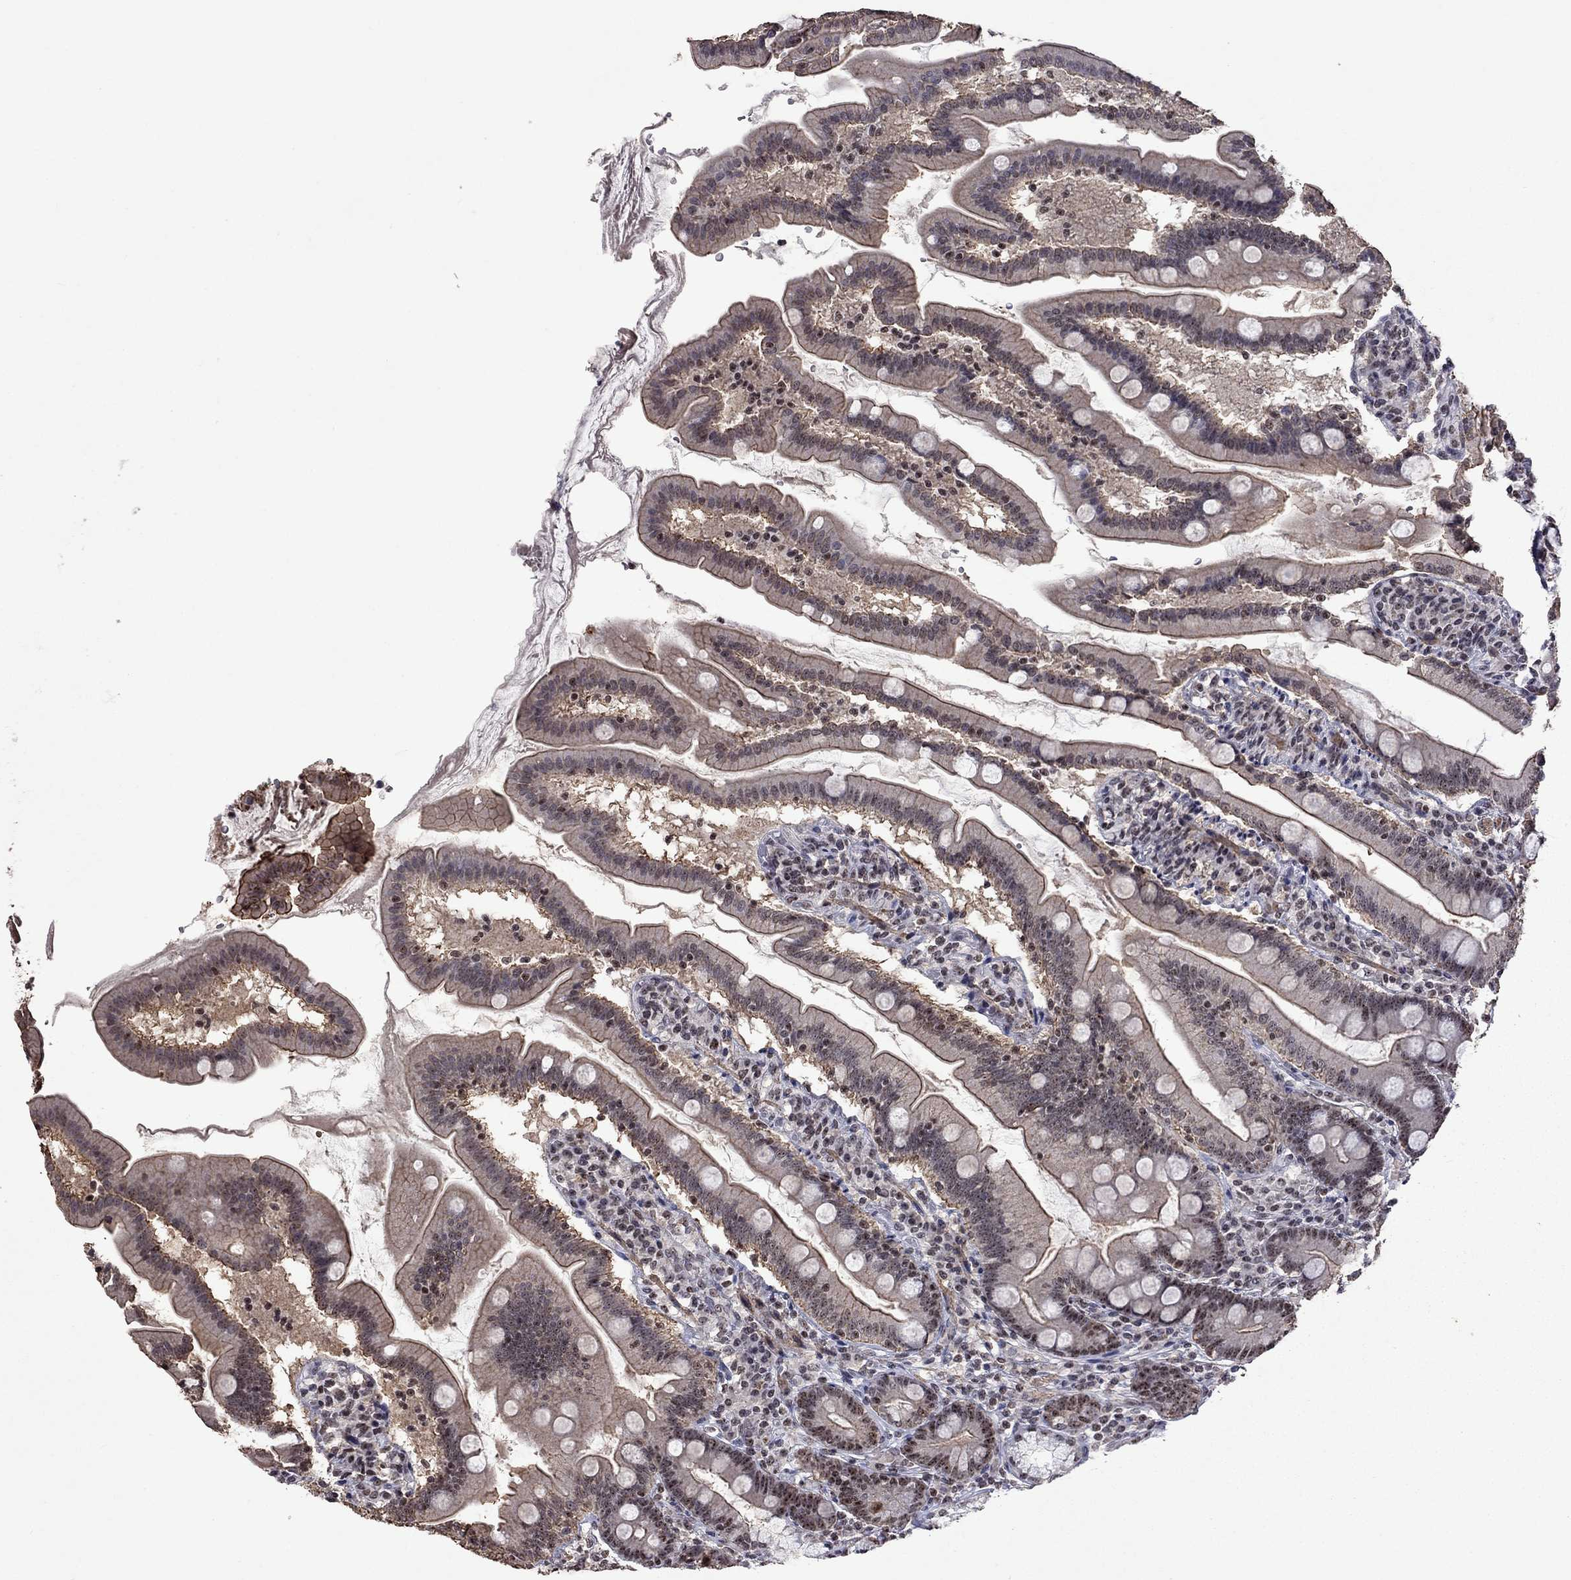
{"staining": {"intensity": "moderate", "quantity": "25%-75%", "location": "cytoplasmic/membranous,nuclear"}, "tissue": "duodenum", "cell_type": "Glandular cells", "image_type": "normal", "snomed": [{"axis": "morphology", "description": "Normal tissue, NOS"}, {"axis": "topography", "description": "Duodenum"}], "caption": "Human duodenum stained for a protein (brown) demonstrates moderate cytoplasmic/membranous,nuclear positive staining in about 25%-75% of glandular cells.", "gene": "SPOUT1", "patient": {"sex": "female", "age": 67}}